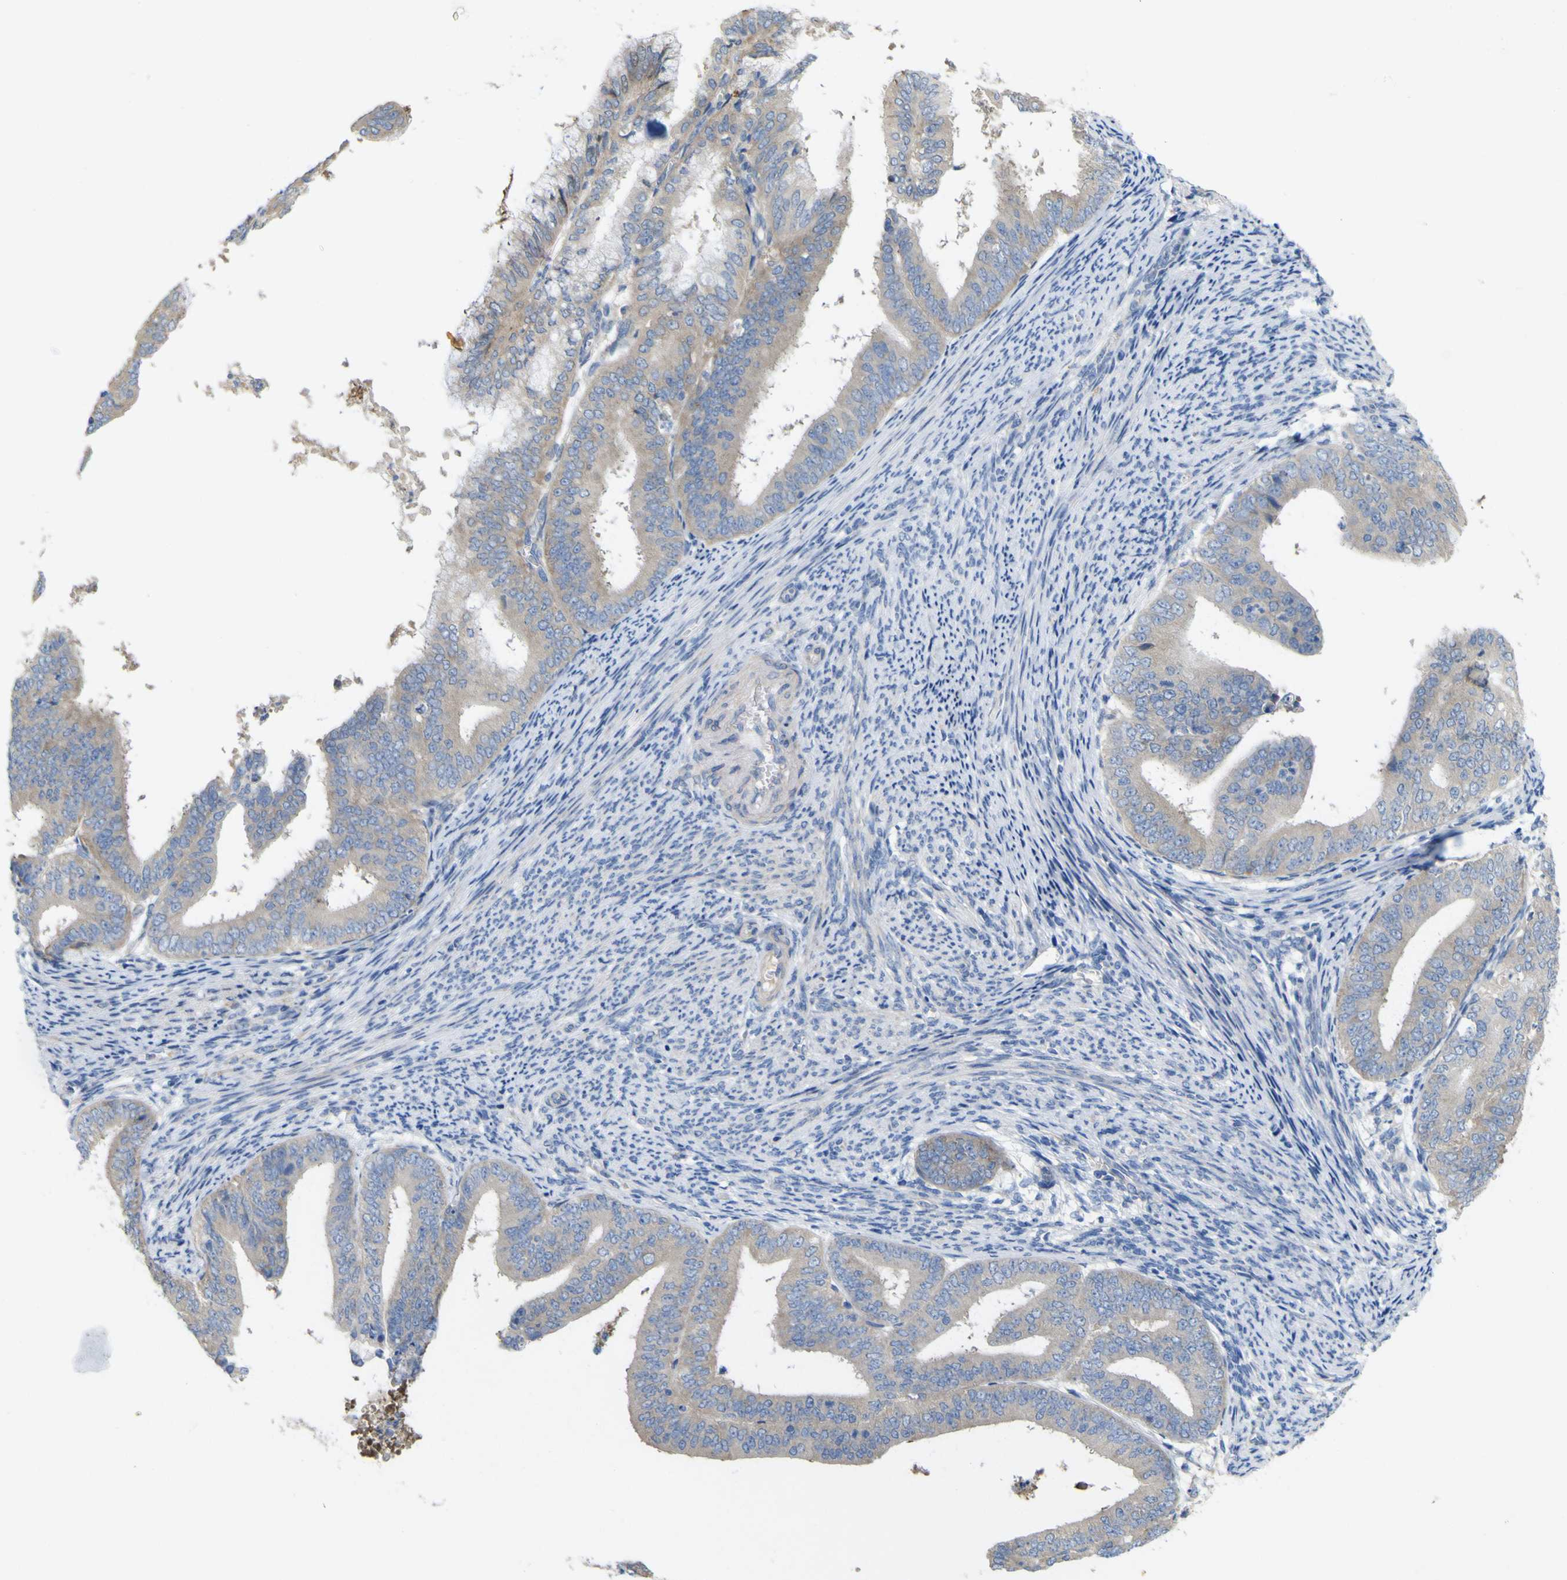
{"staining": {"intensity": "weak", "quantity": "<25%", "location": "cytoplasmic/membranous"}, "tissue": "endometrial cancer", "cell_type": "Tumor cells", "image_type": "cancer", "snomed": [{"axis": "morphology", "description": "Adenocarcinoma, NOS"}, {"axis": "topography", "description": "Endometrium"}], "caption": "The immunohistochemistry (IHC) photomicrograph has no significant expression in tumor cells of endometrial adenocarcinoma tissue.", "gene": "MYEOV", "patient": {"sex": "female", "age": 63}}